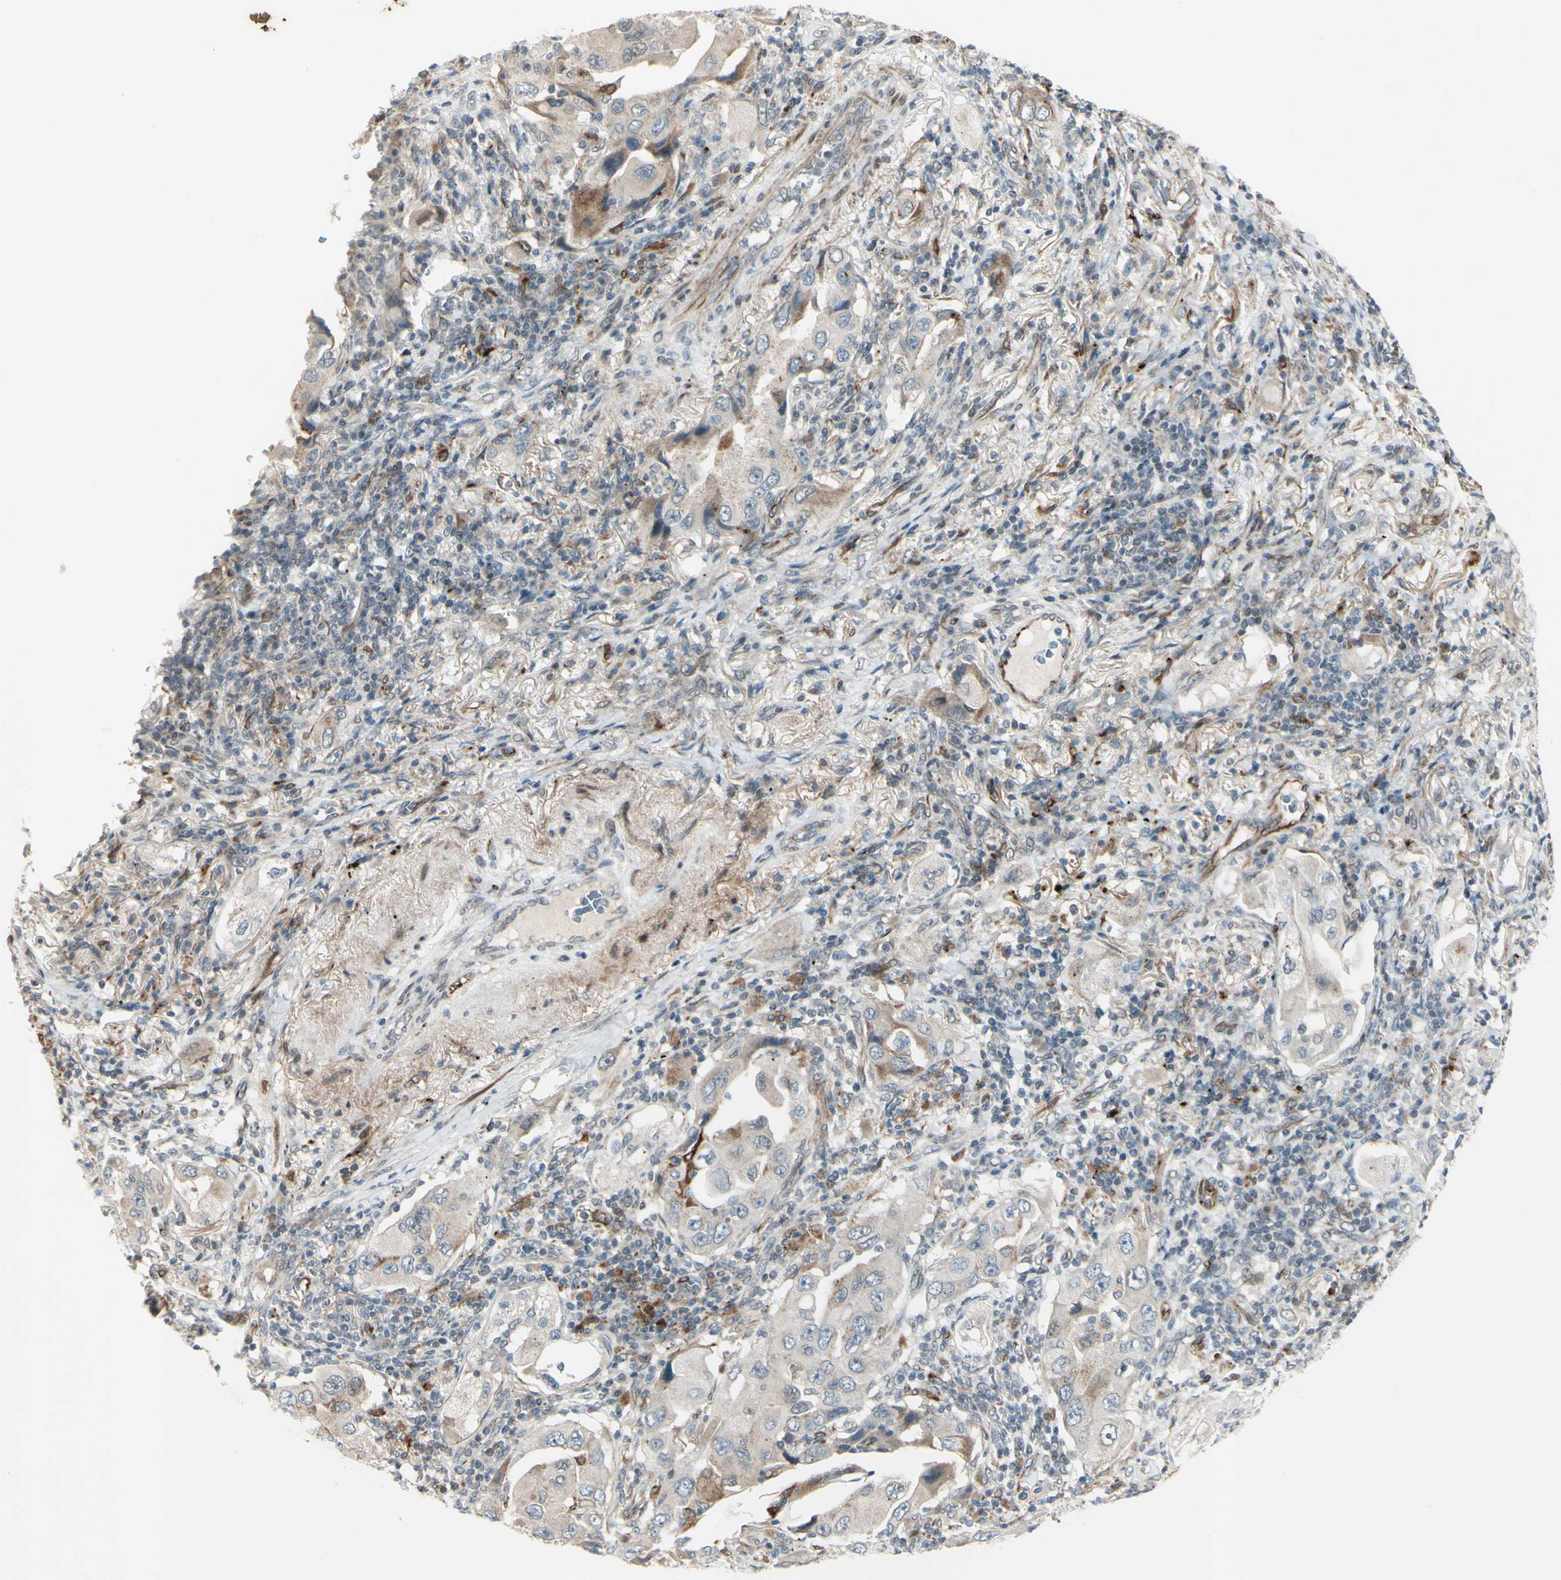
{"staining": {"intensity": "weak", "quantity": "<25%", "location": "cytoplasmic/membranous"}, "tissue": "lung cancer", "cell_type": "Tumor cells", "image_type": "cancer", "snomed": [{"axis": "morphology", "description": "Adenocarcinoma, NOS"}, {"axis": "topography", "description": "Lung"}], "caption": "Tumor cells show no significant protein positivity in lung cancer (adenocarcinoma).", "gene": "FGFR2", "patient": {"sex": "female", "age": 65}}